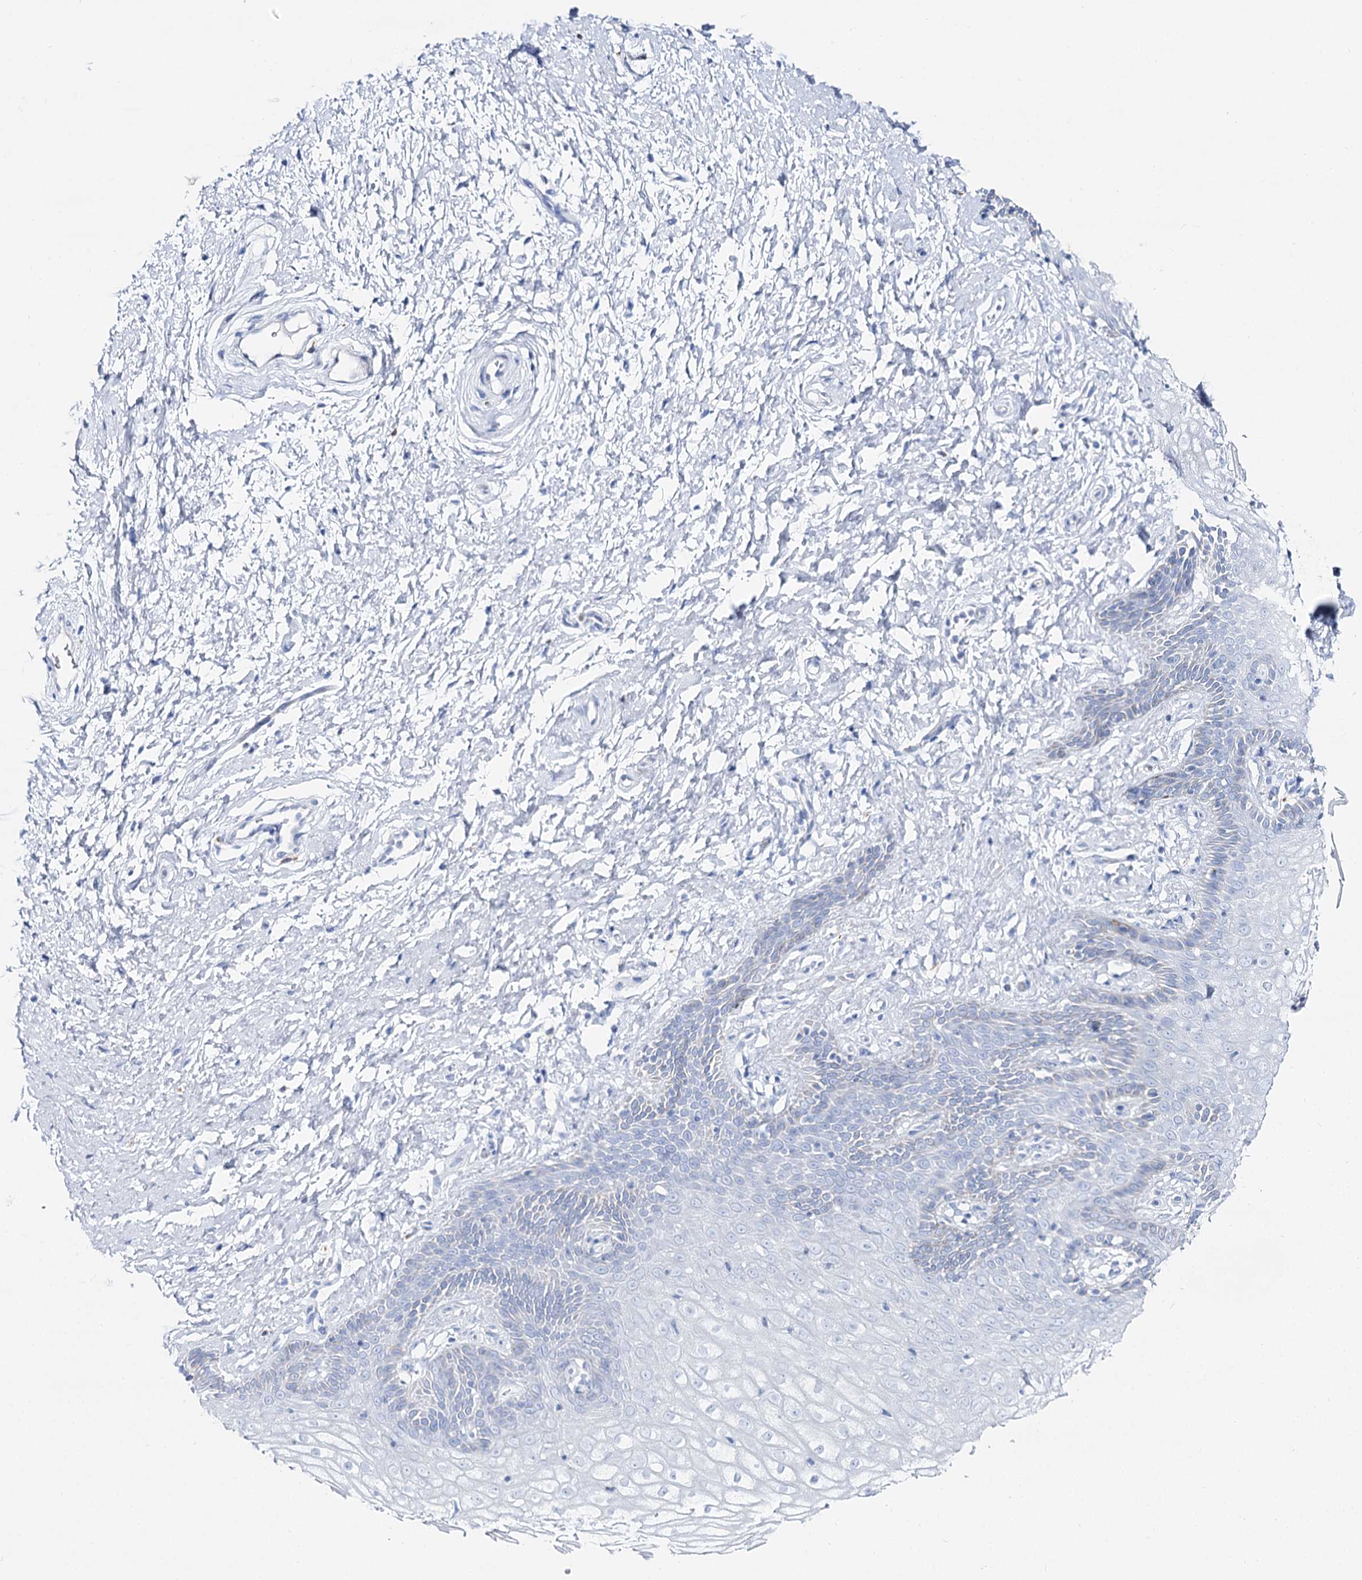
{"staining": {"intensity": "weak", "quantity": "<25%", "location": "cytoplasmic/membranous"}, "tissue": "vagina", "cell_type": "Squamous epithelial cells", "image_type": "normal", "snomed": [{"axis": "morphology", "description": "Normal tissue, NOS"}, {"axis": "topography", "description": "Vagina"}, {"axis": "topography", "description": "Cervix"}], "caption": "IHC photomicrograph of normal human vagina stained for a protein (brown), which shows no positivity in squamous epithelial cells.", "gene": "SLC3A1", "patient": {"sex": "female", "age": 40}}